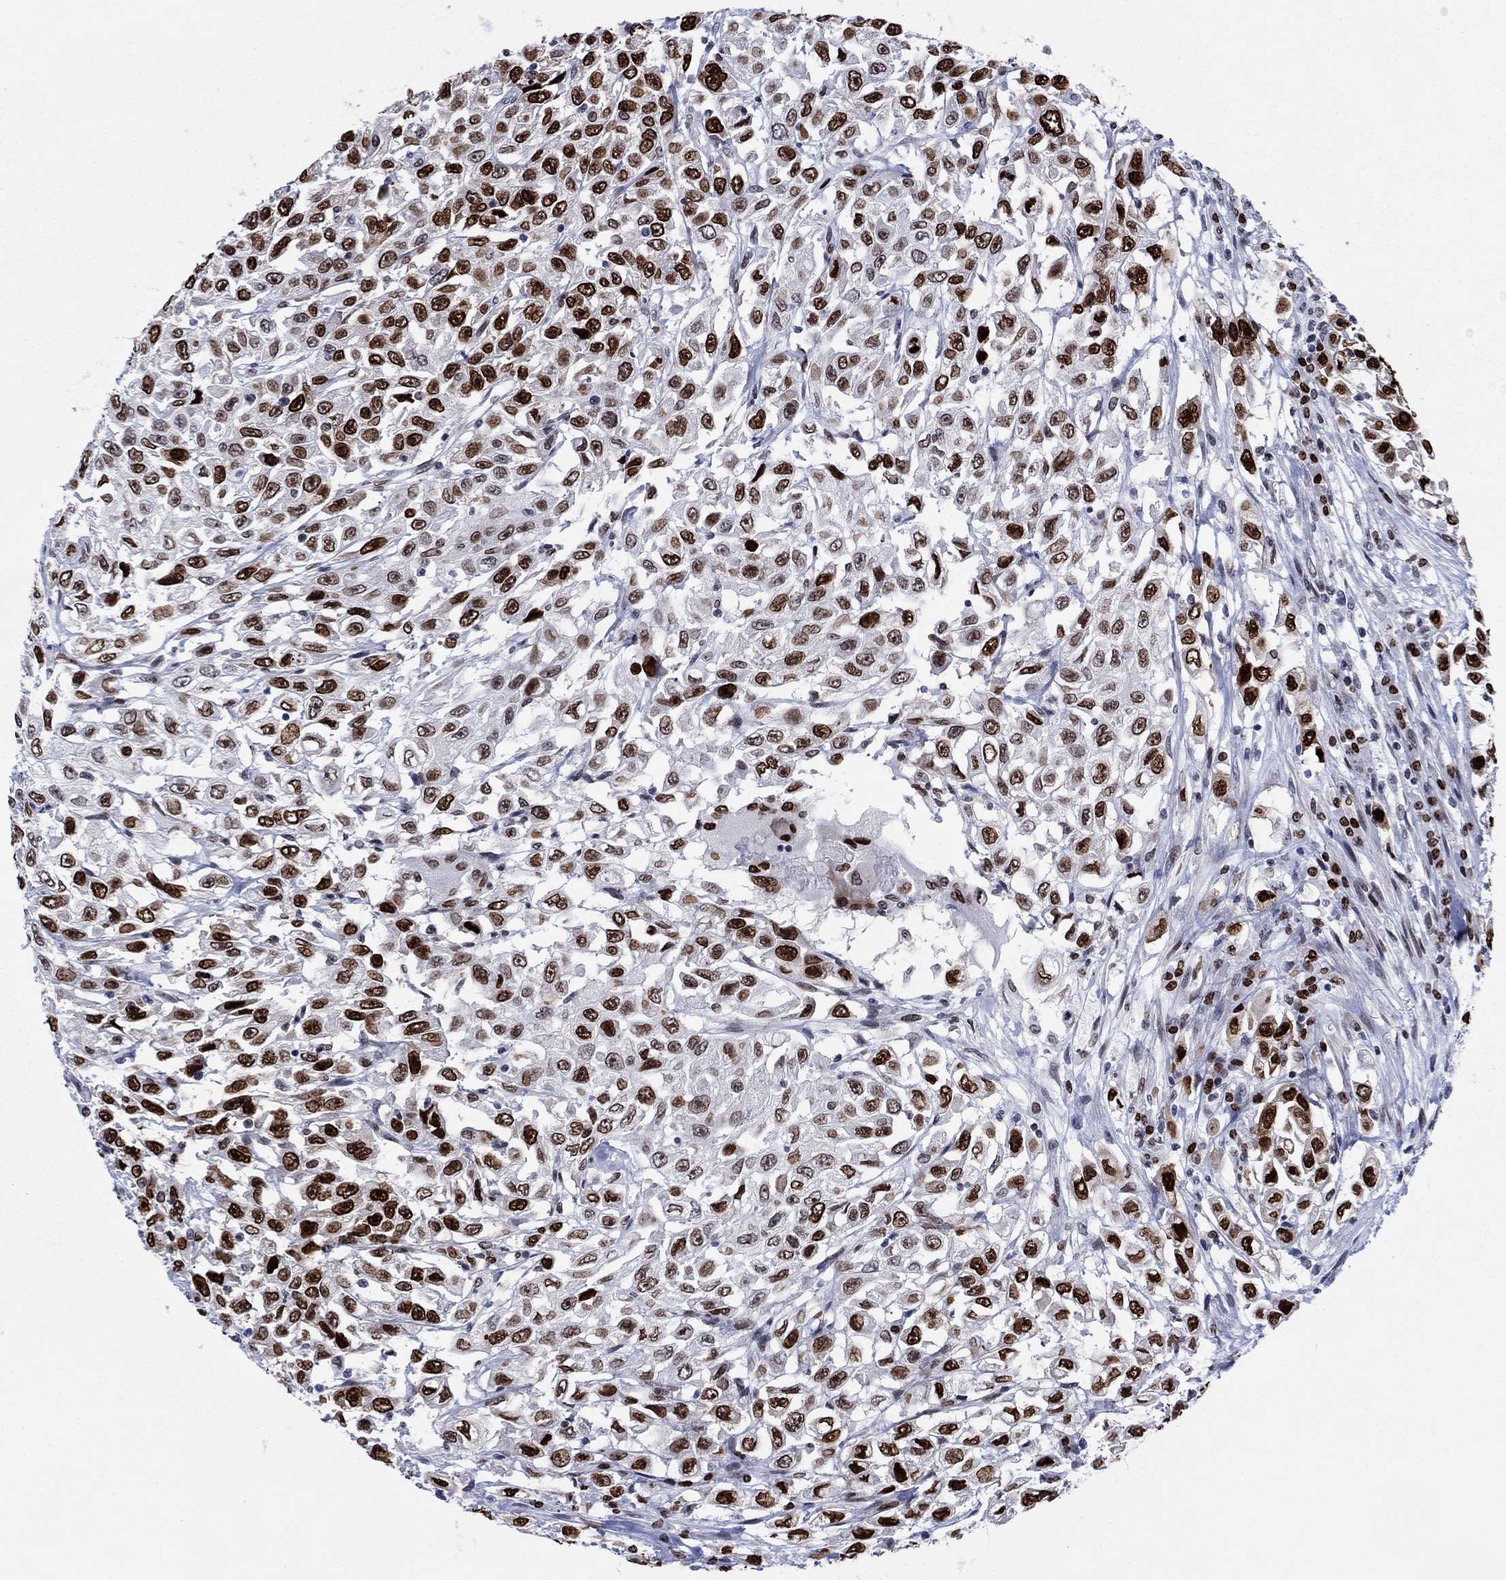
{"staining": {"intensity": "strong", "quantity": "25%-75%", "location": "nuclear"}, "tissue": "urothelial cancer", "cell_type": "Tumor cells", "image_type": "cancer", "snomed": [{"axis": "morphology", "description": "Urothelial carcinoma, High grade"}, {"axis": "topography", "description": "Urinary bladder"}], "caption": "IHC of human urothelial cancer shows high levels of strong nuclear expression in about 25%-75% of tumor cells.", "gene": "HMGA1", "patient": {"sex": "female", "age": 56}}